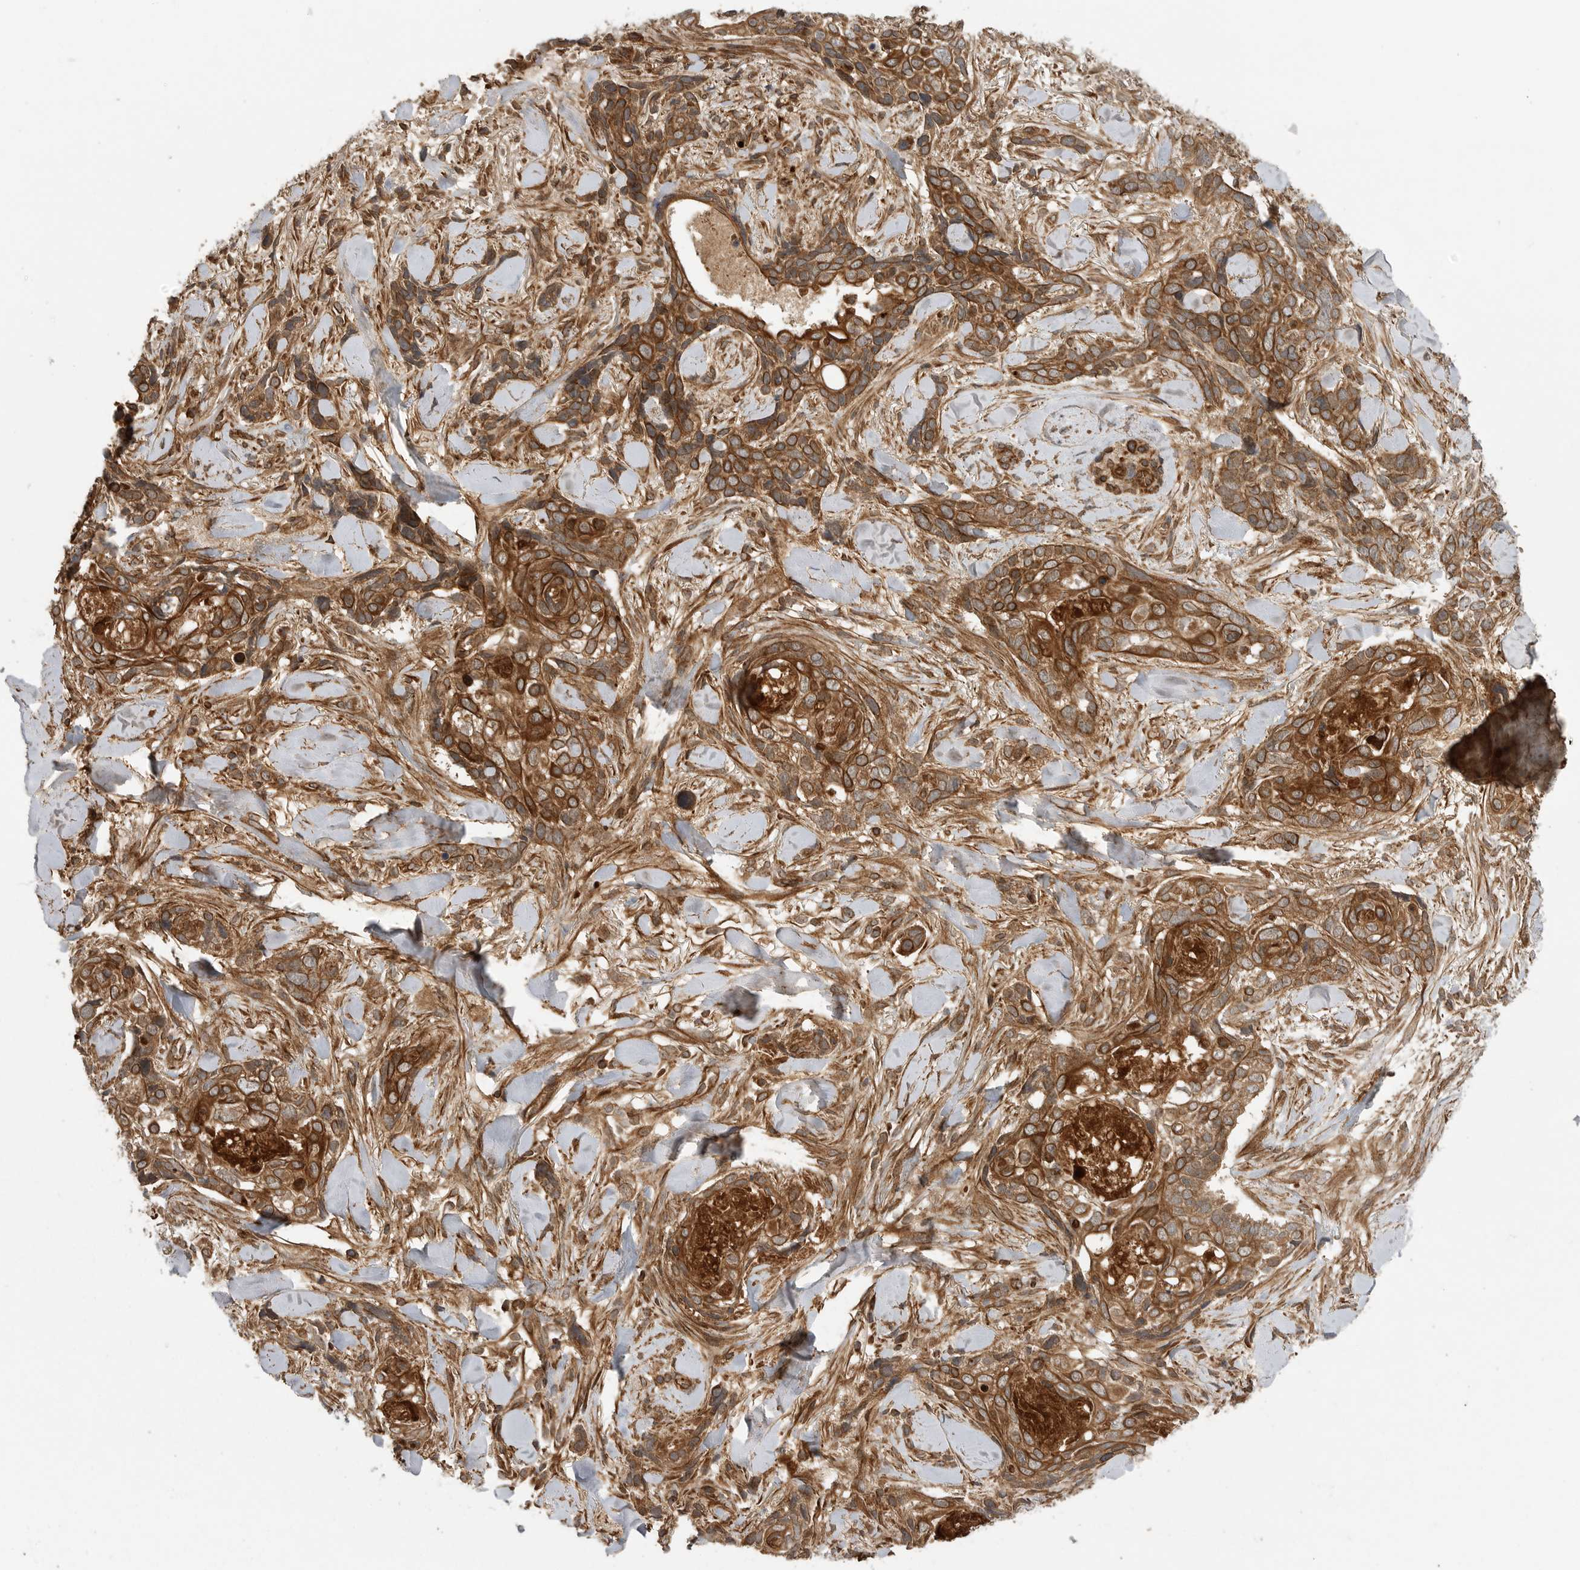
{"staining": {"intensity": "strong", "quantity": ">75%", "location": "cytoplasmic/membranous"}, "tissue": "skin cancer", "cell_type": "Tumor cells", "image_type": "cancer", "snomed": [{"axis": "morphology", "description": "Basal cell carcinoma"}, {"axis": "topography", "description": "Skin"}], "caption": "Strong cytoplasmic/membranous expression for a protein is seen in about >75% of tumor cells of skin cancer using immunohistochemistry.", "gene": "PRDX4", "patient": {"sex": "female", "age": 82}}